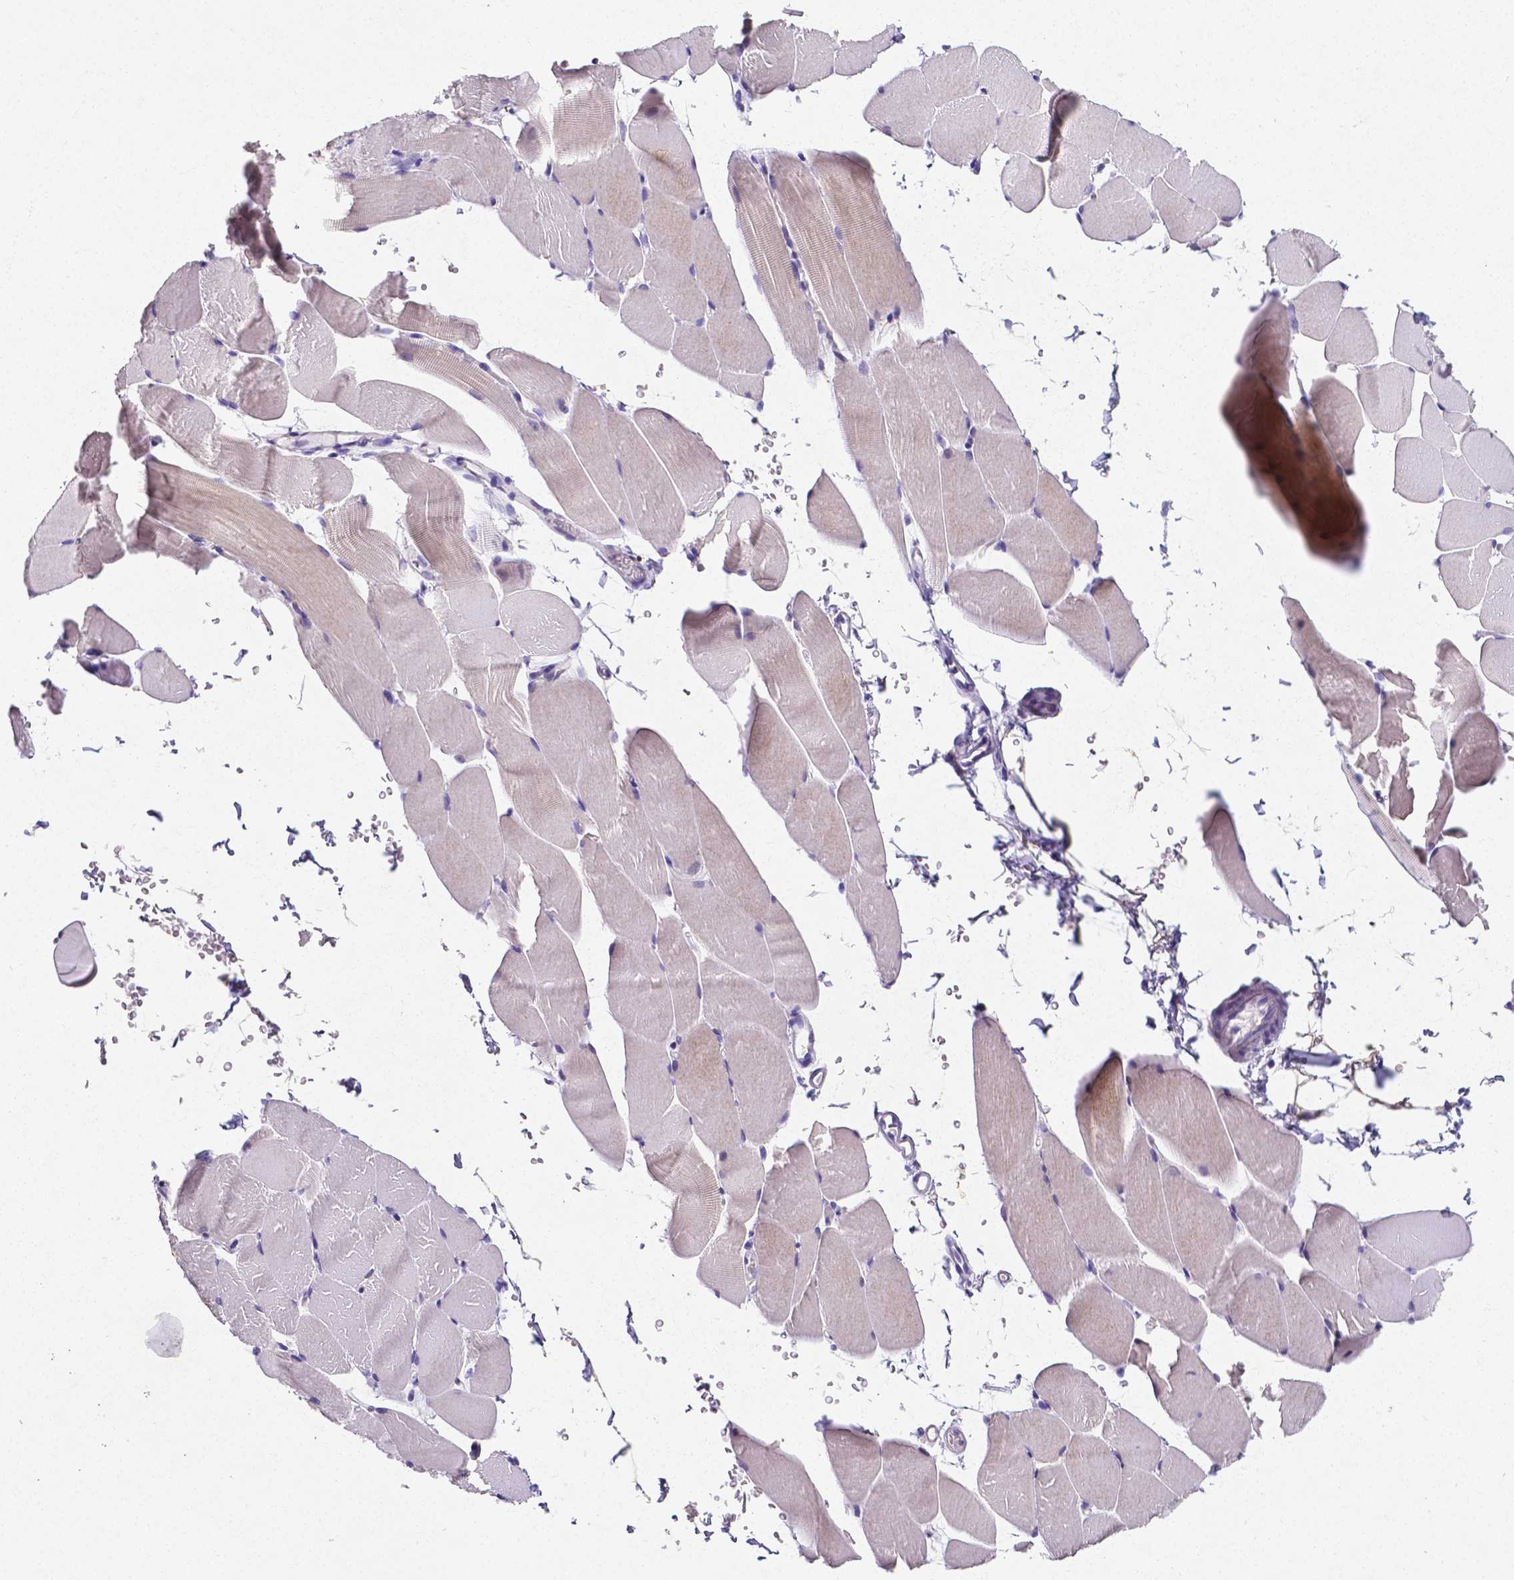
{"staining": {"intensity": "weak", "quantity": "<25%", "location": "cytoplasmic/membranous"}, "tissue": "skeletal muscle", "cell_type": "Myocytes", "image_type": "normal", "snomed": [{"axis": "morphology", "description": "Normal tissue, NOS"}, {"axis": "topography", "description": "Skeletal muscle"}], "caption": "High power microscopy image of an IHC micrograph of unremarkable skeletal muscle, revealing no significant staining in myocytes. (DAB (3,3'-diaminobenzidine) immunohistochemistry (IHC), high magnification).", "gene": "SATB2", "patient": {"sex": "female", "age": 37}}